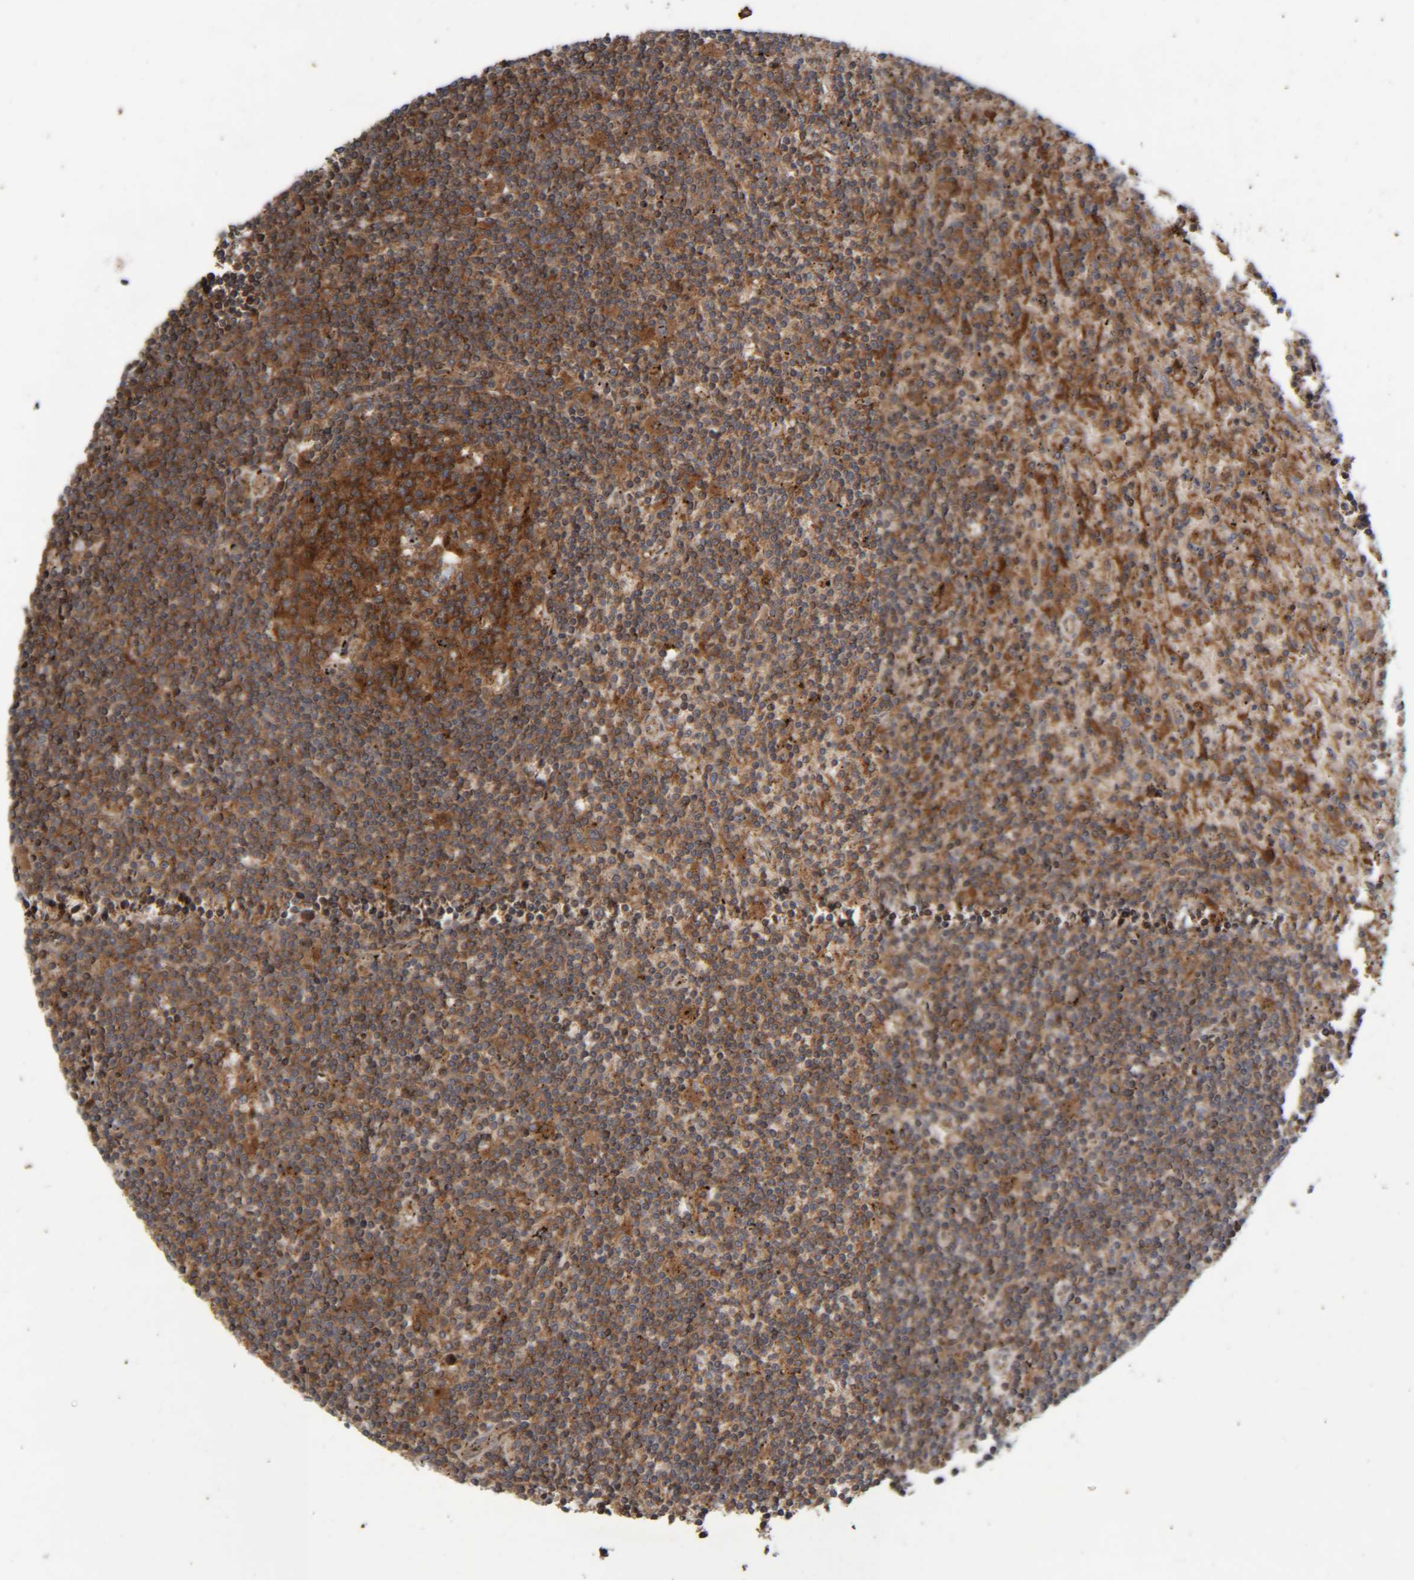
{"staining": {"intensity": "moderate", "quantity": ">75%", "location": "cytoplasmic/membranous"}, "tissue": "lymphoma", "cell_type": "Tumor cells", "image_type": "cancer", "snomed": [{"axis": "morphology", "description": "Malignant lymphoma, non-Hodgkin's type, Low grade"}, {"axis": "topography", "description": "Spleen"}], "caption": "The immunohistochemical stain labels moderate cytoplasmic/membranous staining in tumor cells of malignant lymphoma, non-Hodgkin's type (low-grade) tissue. The staining was performed using DAB (3,3'-diaminobenzidine) to visualize the protein expression in brown, while the nuclei were stained in blue with hematoxylin (Magnification: 20x).", "gene": "CCDC57", "patient": {"sex": "male", "age": 76}}